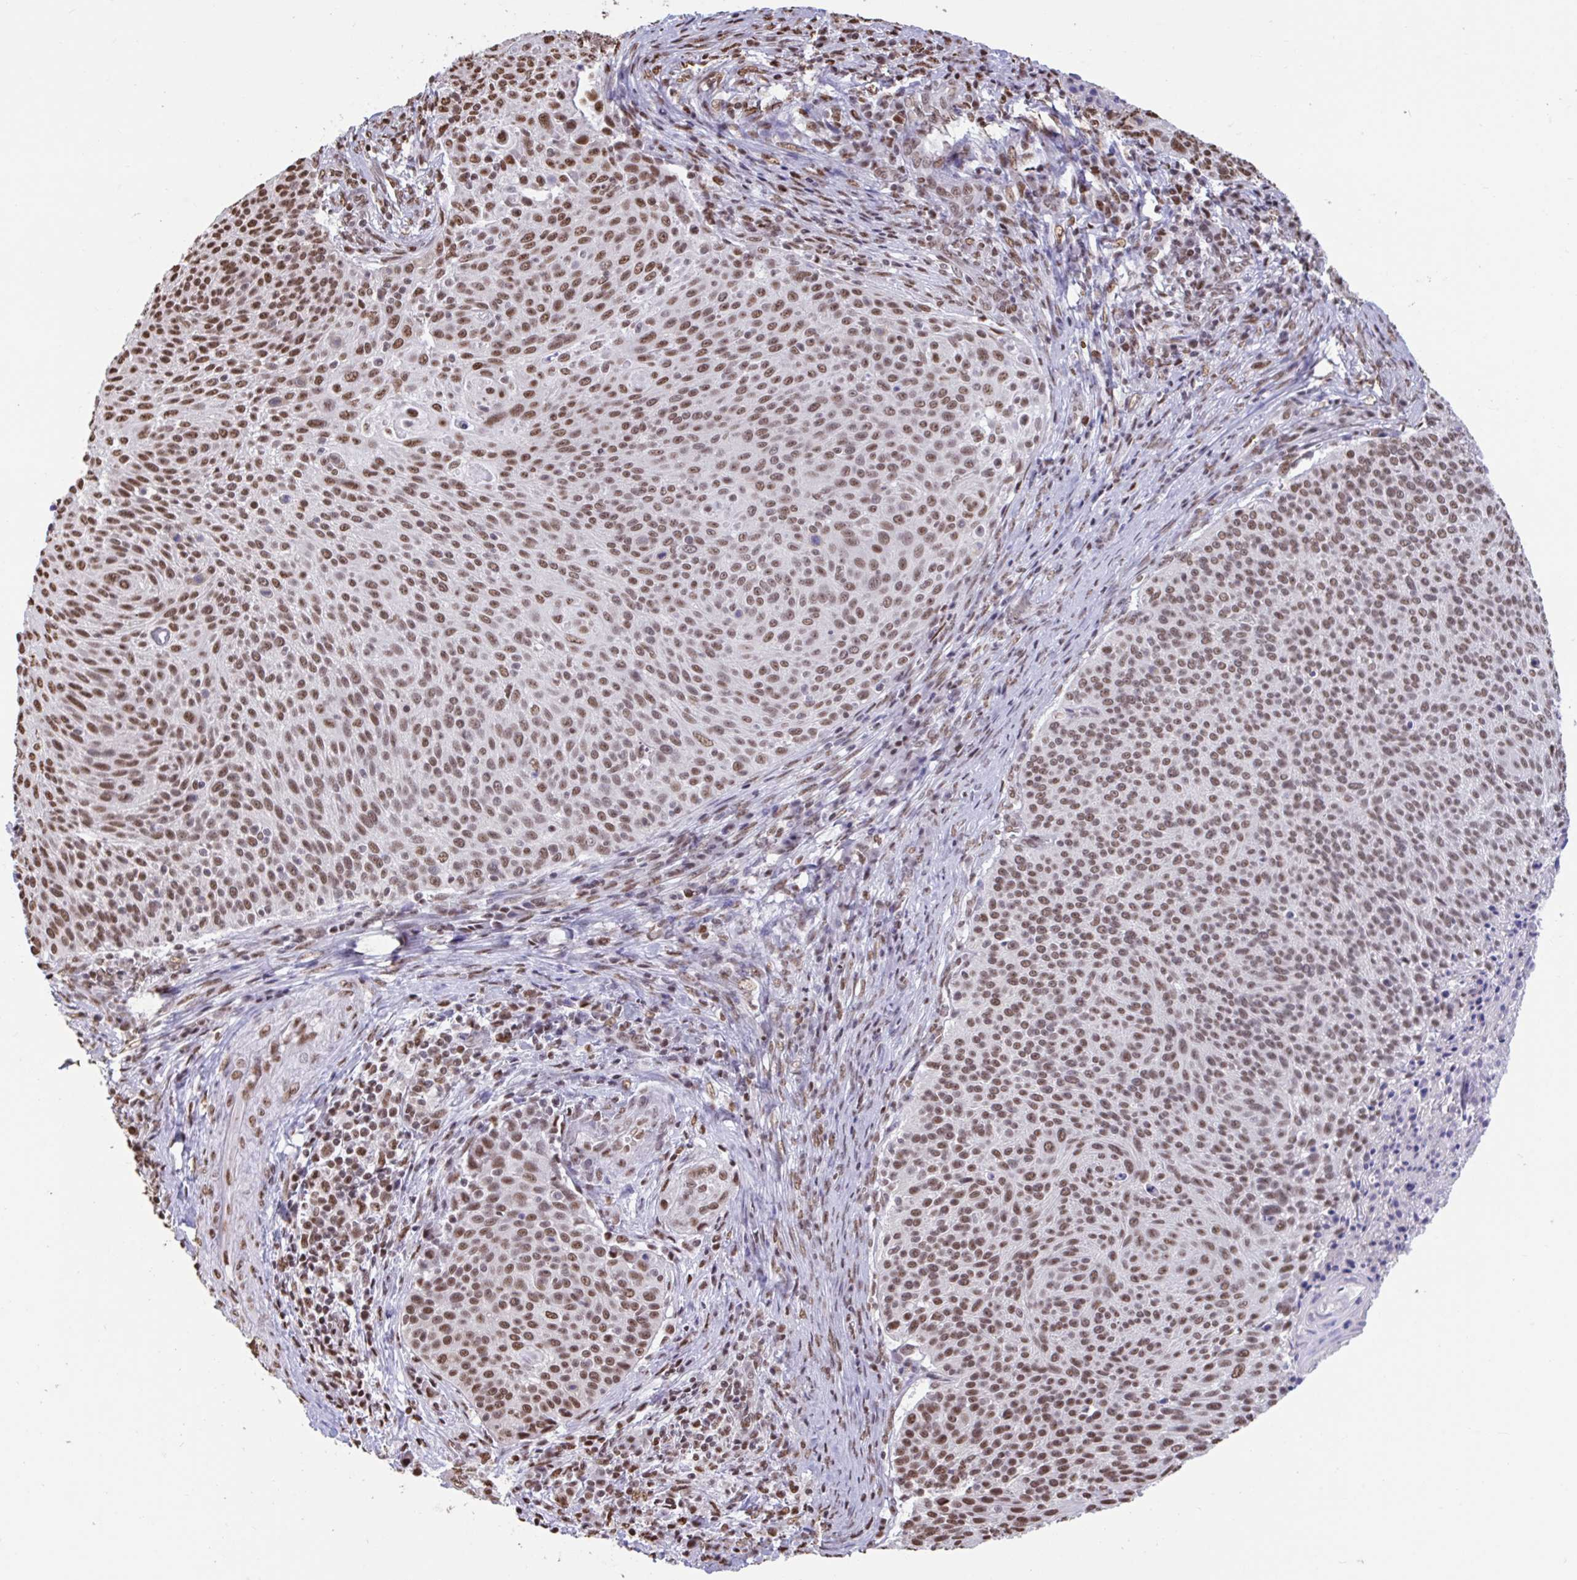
{"staining": {"intensity": "moderate", "quantity": ">75%", "location": "nuclear"}, "tissue": "cervical cancer", "cell_type": "Tumor cells", "image_type": "cancer", "snomed": [{"axis": "morphology", "description": "Squamous cell carcinoma, NOS"}, {"axis": "topography", "description": "Cervix"}], "caption": "IHC (DAB) staining of cervical cancer (squamous cell carcinoma) exhibits moderate nuclear protein positivity in about >75% of tumor cells. (IHC, brightfield microscopy, high magnification).", "gene": "HNRNPDL", "patient": {"sex": "female", "age": 31}}